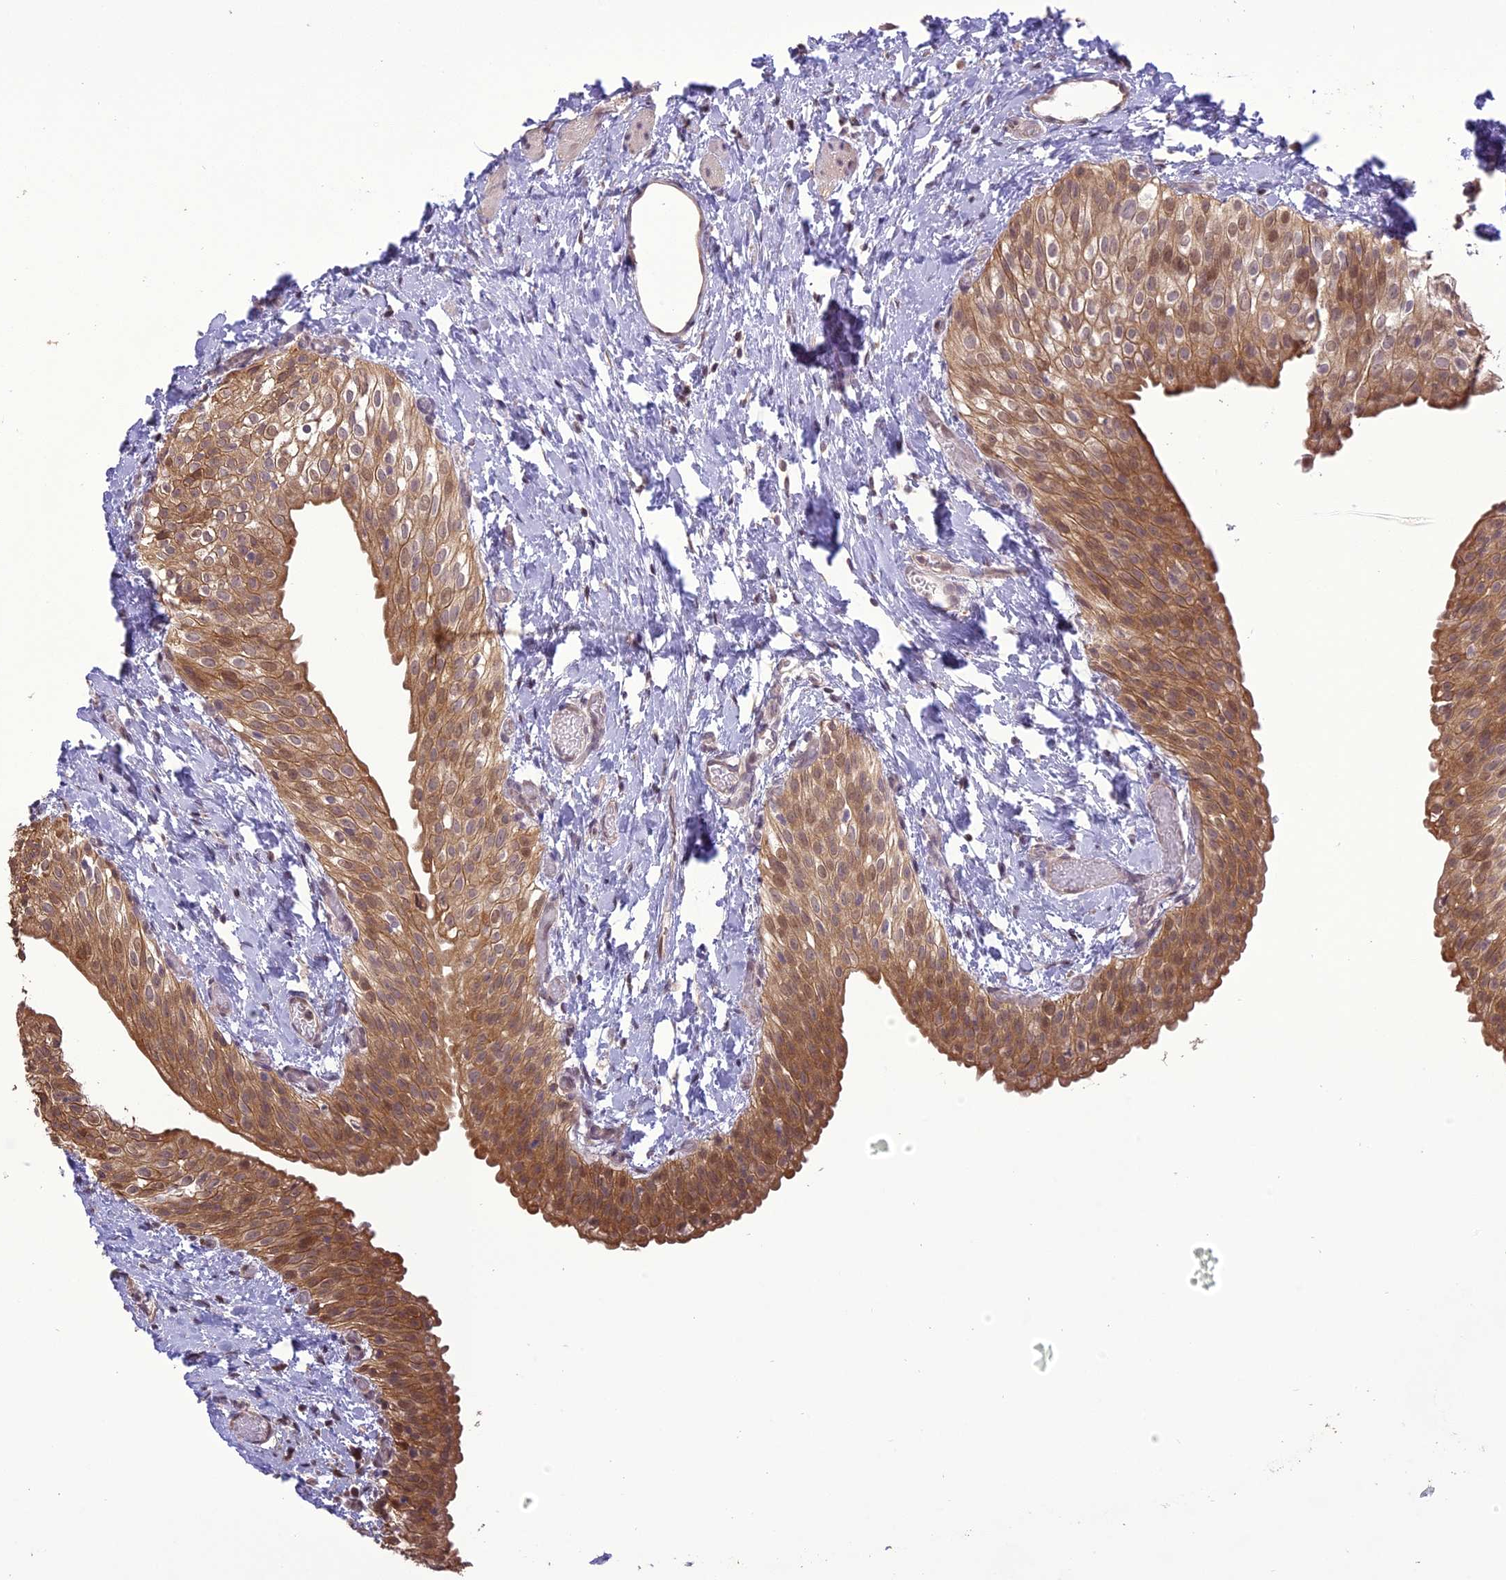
{"staining": {"intensity": "moderate", "quantity": ">75%", "location": "cytoplasmic/membranous,nuclear"}, "tissue": "urinary bladder", "cell_type": "Urothelial cells", "image_type": "normal", "snomed": [{"axis": "morphology", "description": "Normal tissue, NOS"}, {"axis": "topography", "description": "Urinary bladder"}], "caption": "Brown immunohistochemical staining in normal urinary bladder exhibits moderate cytoplasmic/membranous,nuclear expression in approximately >75% of urothelial cells. (Stains: DAB (3,3'-diaminobenzidine) in brown, nuclei in blue, Microscopy: brightfield microscopy at high magnification).", "gene": "TIGD7", "patient": {"sex": "male", "age": 1}}